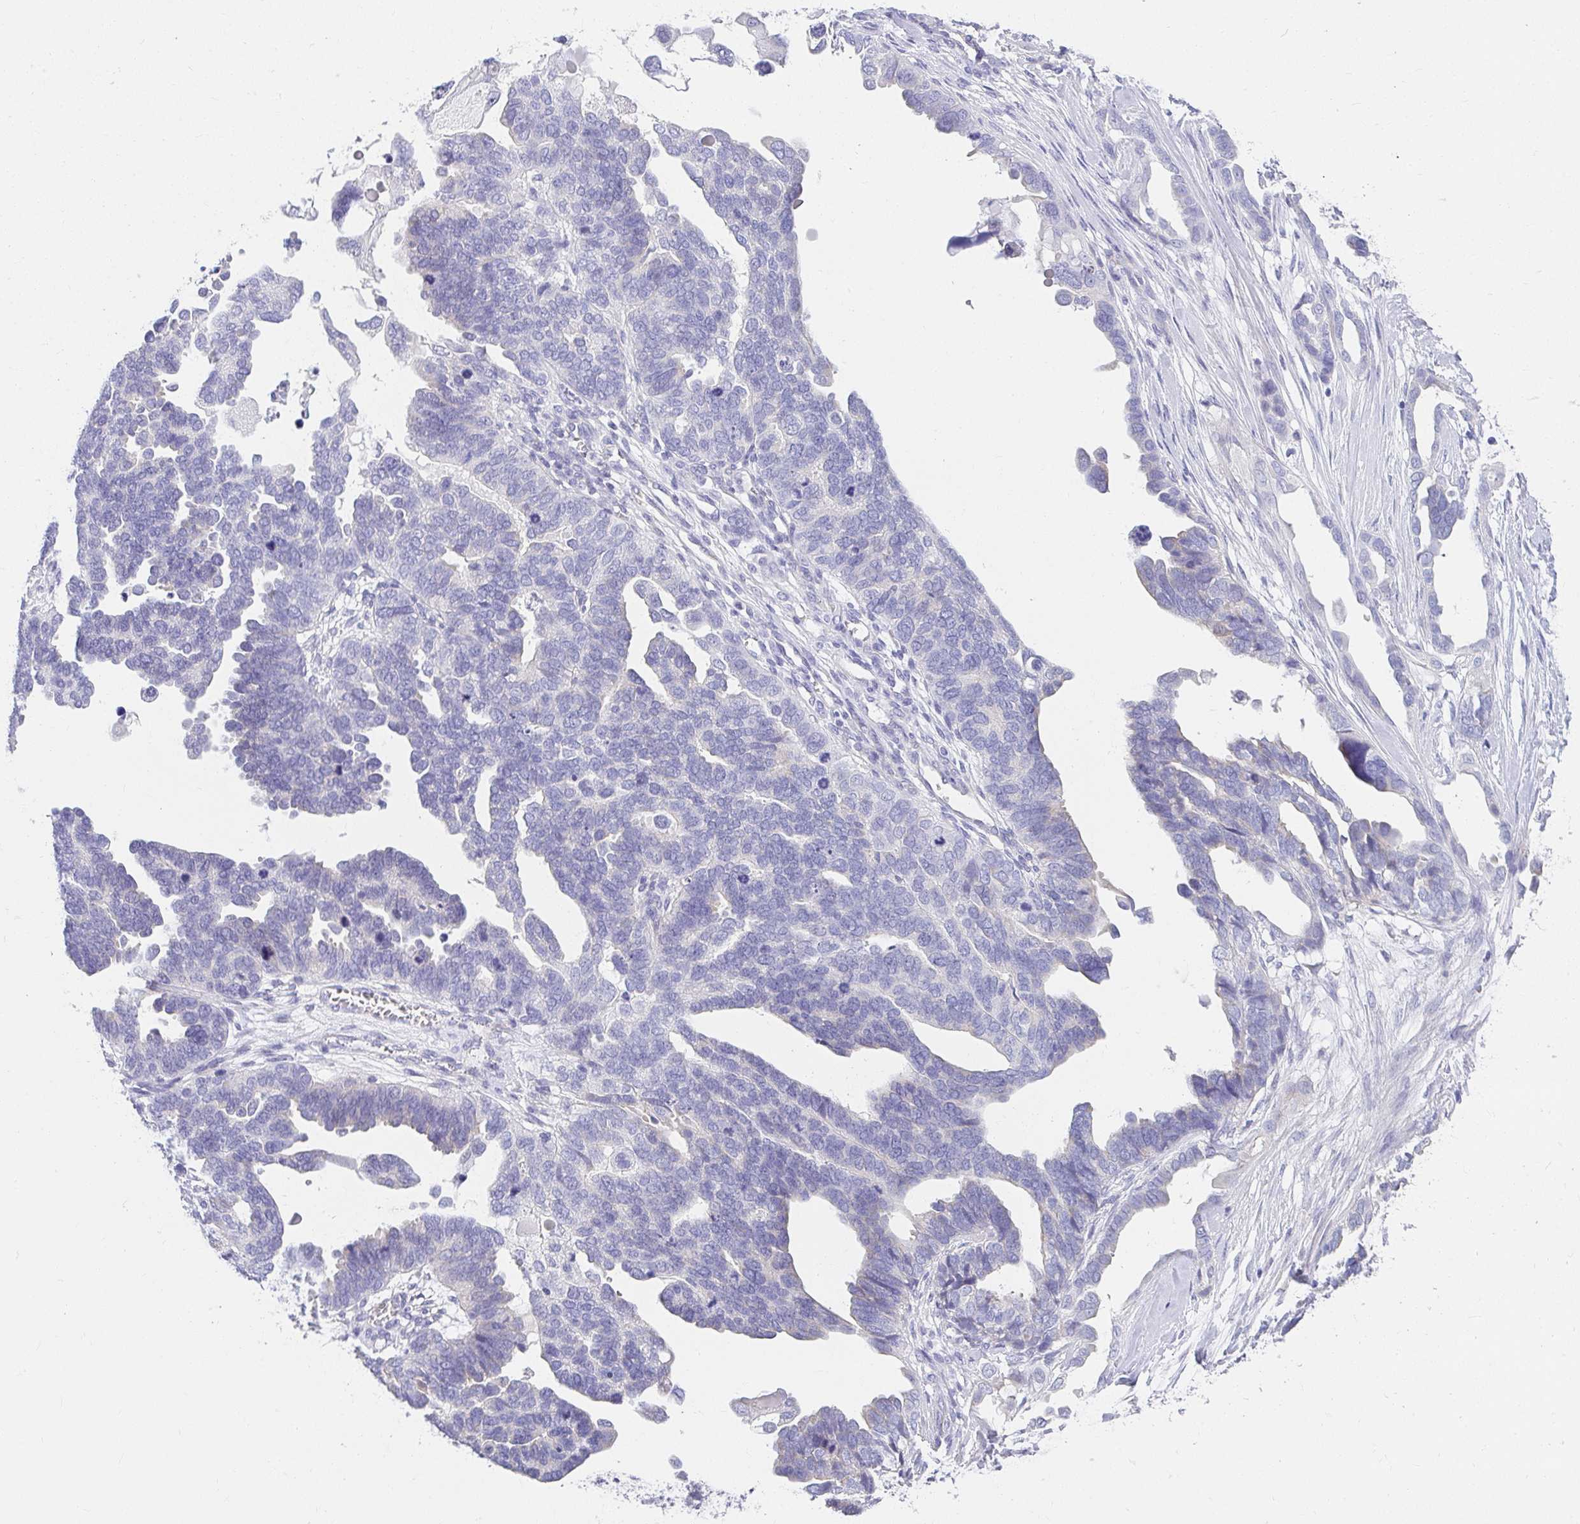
{"staining": {"intensity": "negative", "quantity": "none", "location": "none"}, "tissue": "ovarian cancer", "cell_type": "Tumor cells", "image_type": "cancer", "snomed": [{"axis": "morphology", "description": "Cystadenocarcinoma, serous, NOS"}, {"axis": "topography", "description": "Ovary"}], "caption": "IHC photomicrograph of neoplastic tissue: human ovarian serous cystadenocarcinoma stained with DAB exhibits no significant protein staining in tumor cells.", "gene": "VGLL1", "patient": {"sex": "female", "age": 51}}